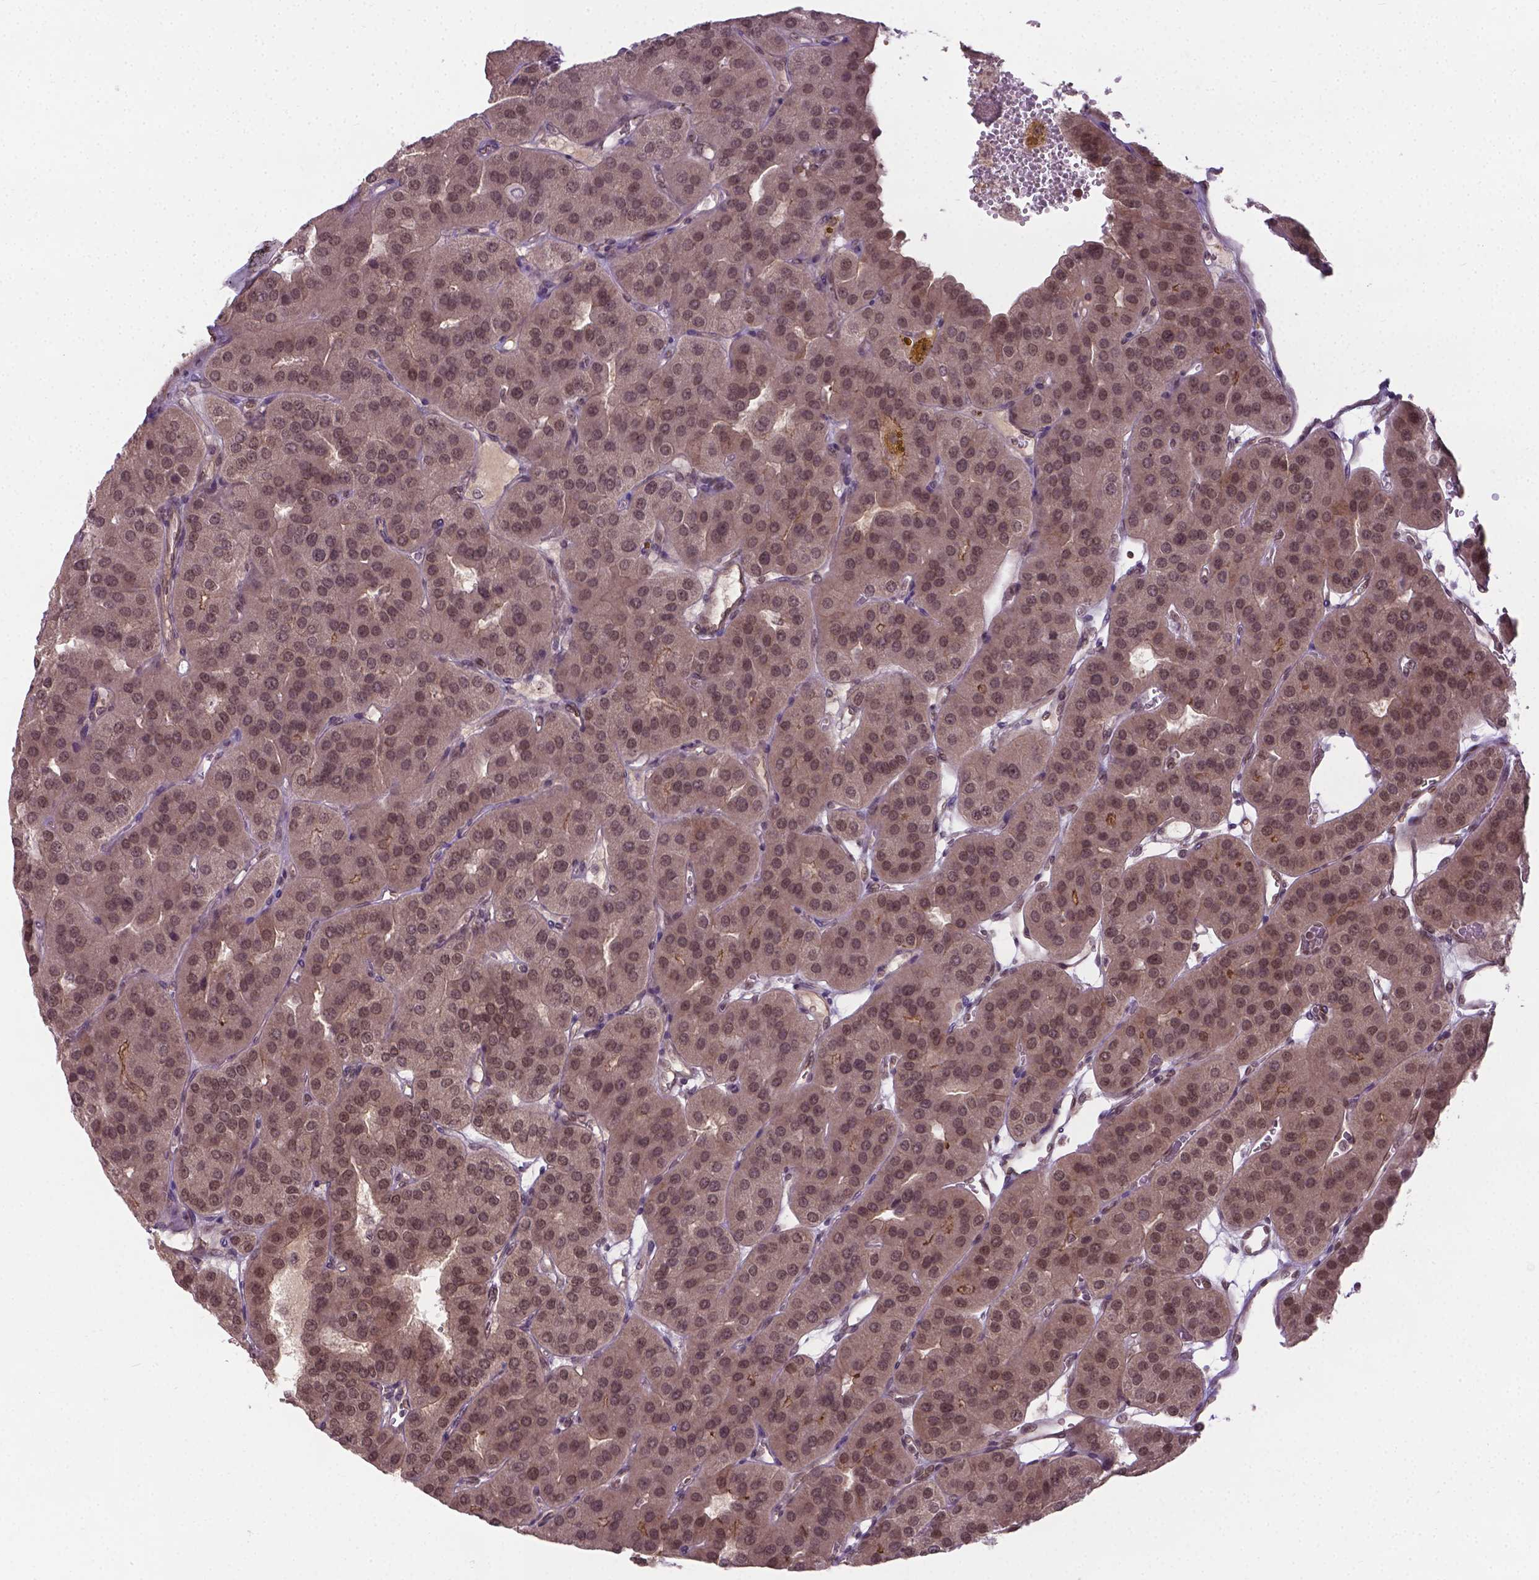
{"staining": {"intensity": "moderate", "quantity": ">75%", "location": "nuclear"}, "tissue": "parathyroid gland", "cell_type": "Glandular cells", "image_type": "normal", "snomed": [{"axis": "morphology", "description": "Normal tissue, NOS"}, {"axis": "morphology", "description": "Adenoma, NOS"}, {"axis": "topography", "description": "Parathyroid gland"}], "caption": "Protein expression analysis of benign parathyroid gland exhibits moderate nuclear positivity in about >75% of glandular cells. Nuclei are stained in blue.", "gene": "ANKRD54", "patient": {"sex": "female", "age": 86}}